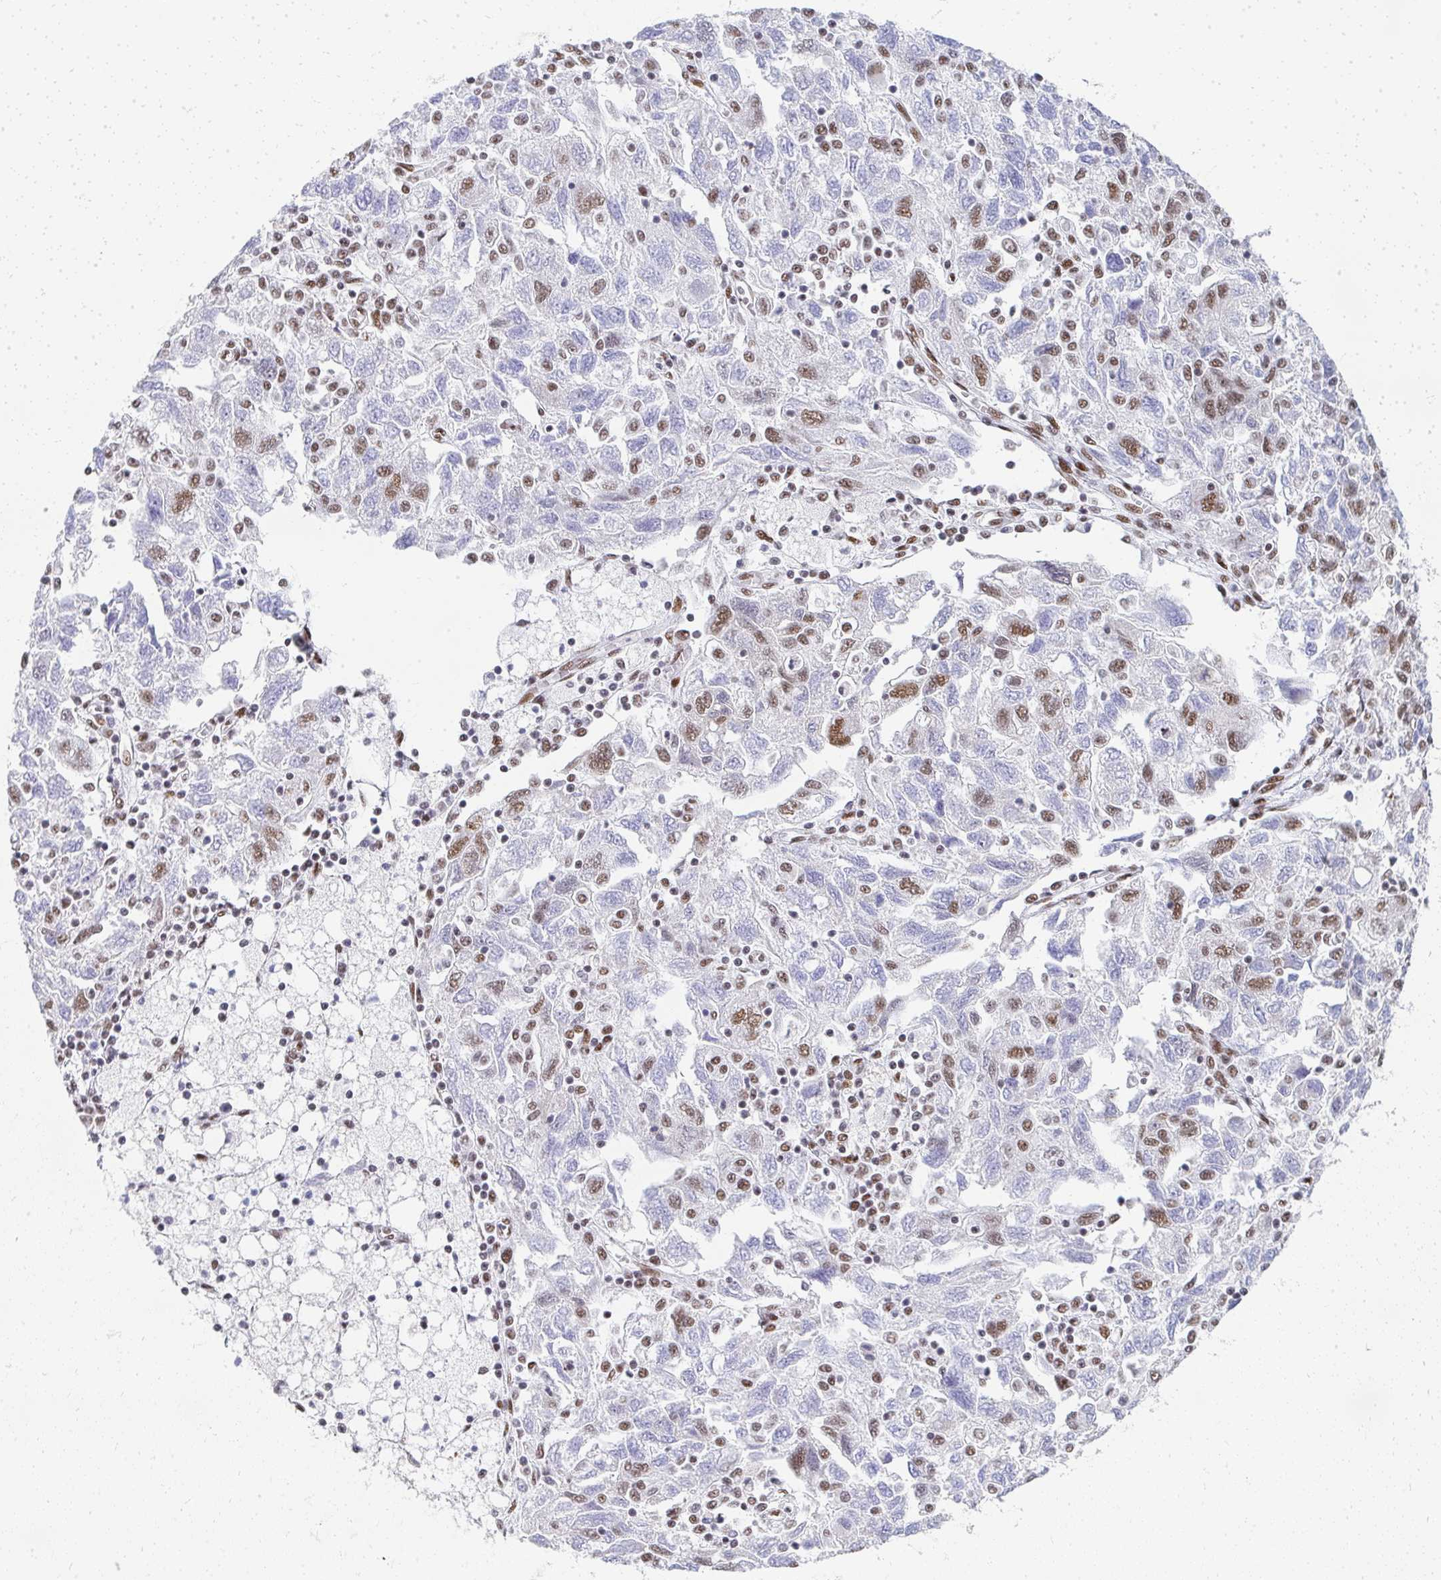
{"staining": {"intensity": "moderate", "quantity": "25%-75%", "location": "nuclear"}, "tissue": "ovarian cancer", "cell_type": "Tumor cells", "image_type": "cancer", "snomed": [{"axis": "morphology", "description": "Carcinoma, NOS"}, {"axis": "morphology", "description": "Cystadenocarcinoma, serous, NOS"}, {"axis": "topography", "description": "Ovary"}], "caption": "Ovarian cancer (serous cystadenocarcinoma) was stained to show a protein in brown. There is medium levels of moderate nuclear expression in about 25%-75% of tumor cells. (Stains: DAB in brown, nuclei in blue, Microscopy: brightfield microscopy at high magnification).", "gene": "CREBBP", "patient": {"sex": "female", "age": 69}}